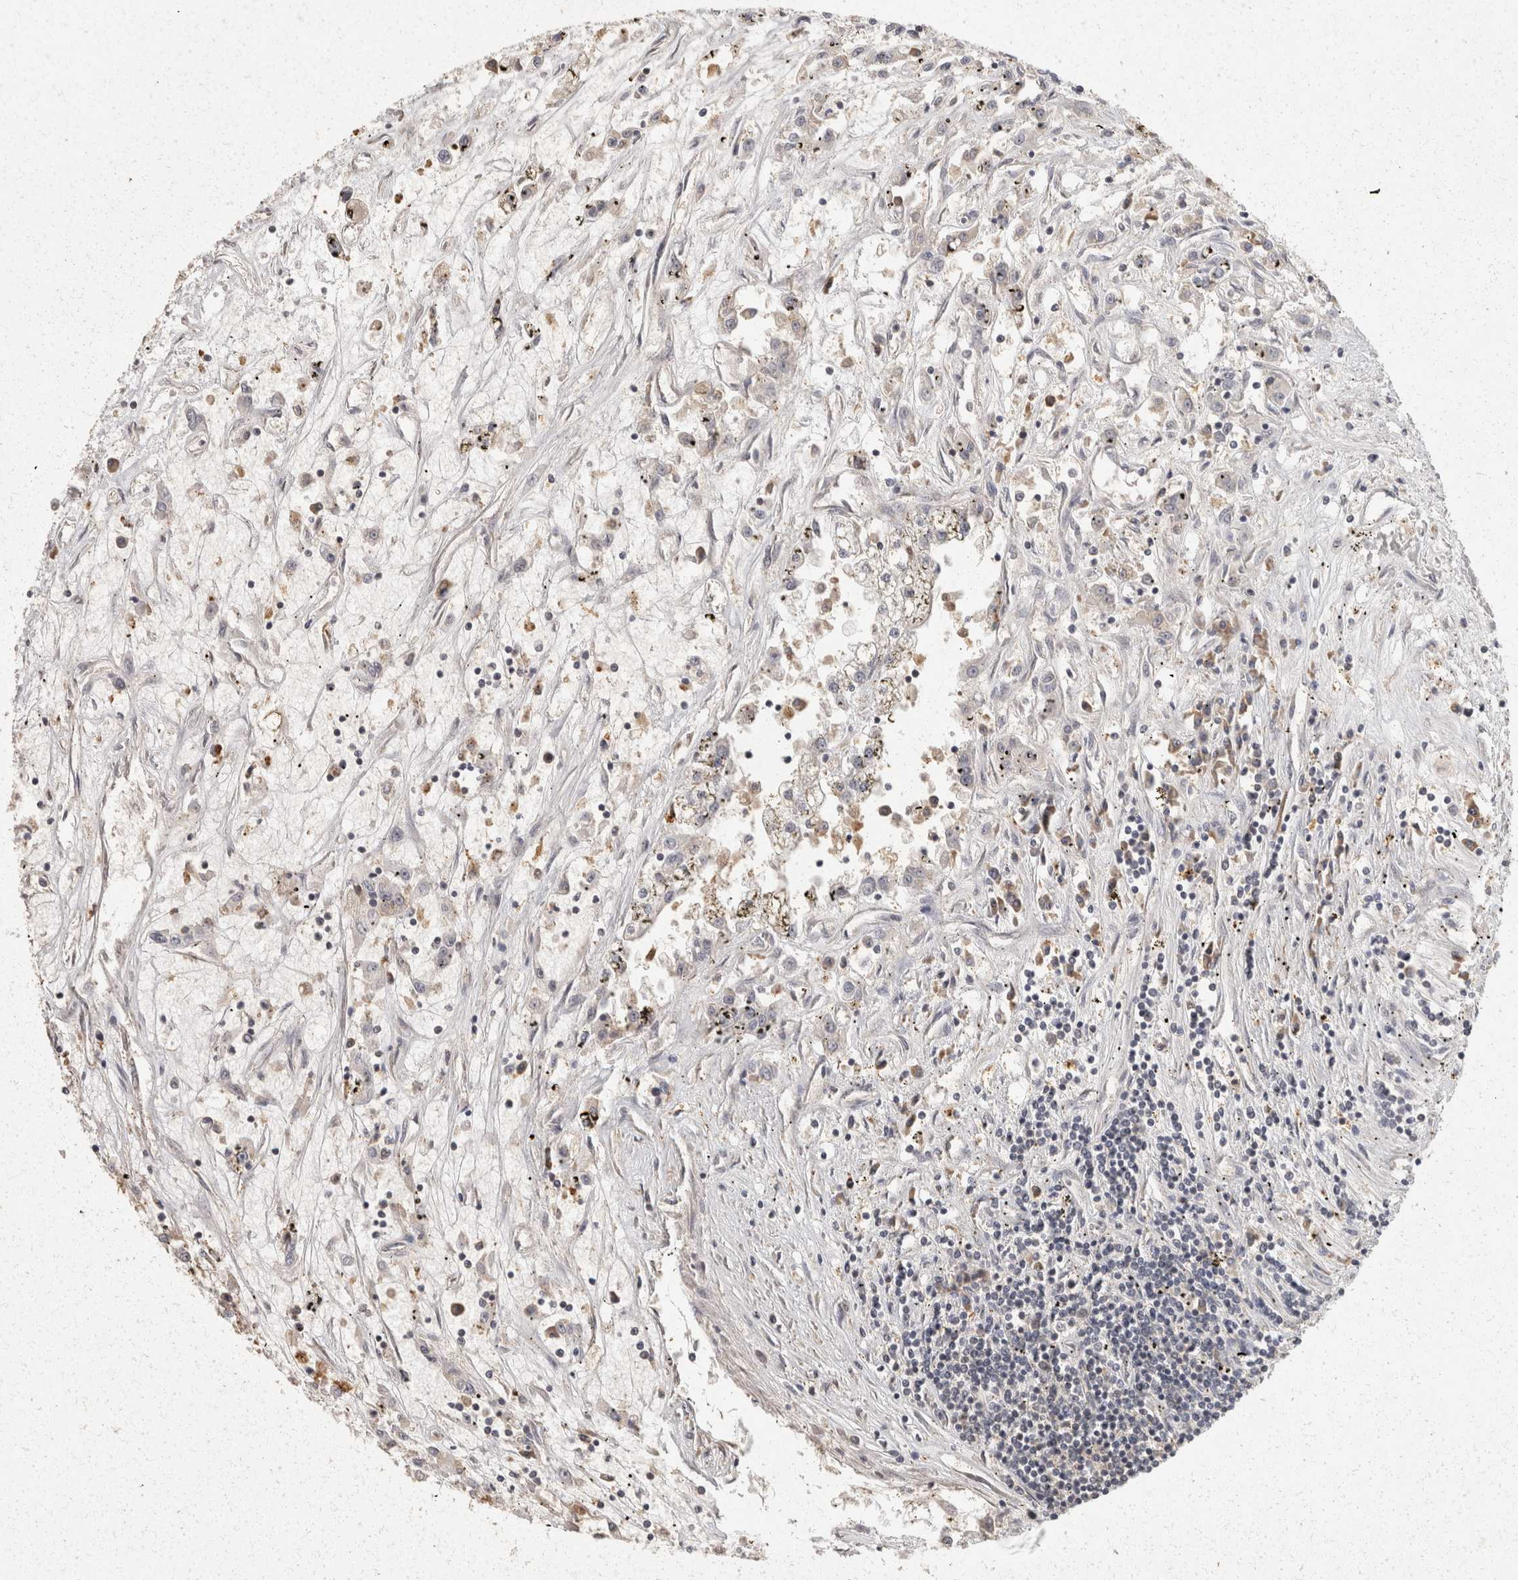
{"staining": {"intensity": "moderate", "quantity": "<25%", "location": "cytoplasmic/membranous"}, "tissue": "renal cancer", "cell_type": "Tumor cells", "image_type": "cancer", "snomed": [{"axis": "morphology", "description": "Adenocarcinoma, NOS"}, {"axis": "topography", "description": "Kidney"}], "caption": "Brown immunohistochemical staining in human renal cancer (adenocarcinoma) demonstrates moderate cytoplasmic/membranous expression in about <25% of tumor cells. The staining was performed using DAB (3,3'-diaminobenzidine), with brown indicating positive protein expression. Nuclei are stained blue with hematoxylin.", "gene": "ACAT2", "patient": {"sex": "female", "age": 52}}